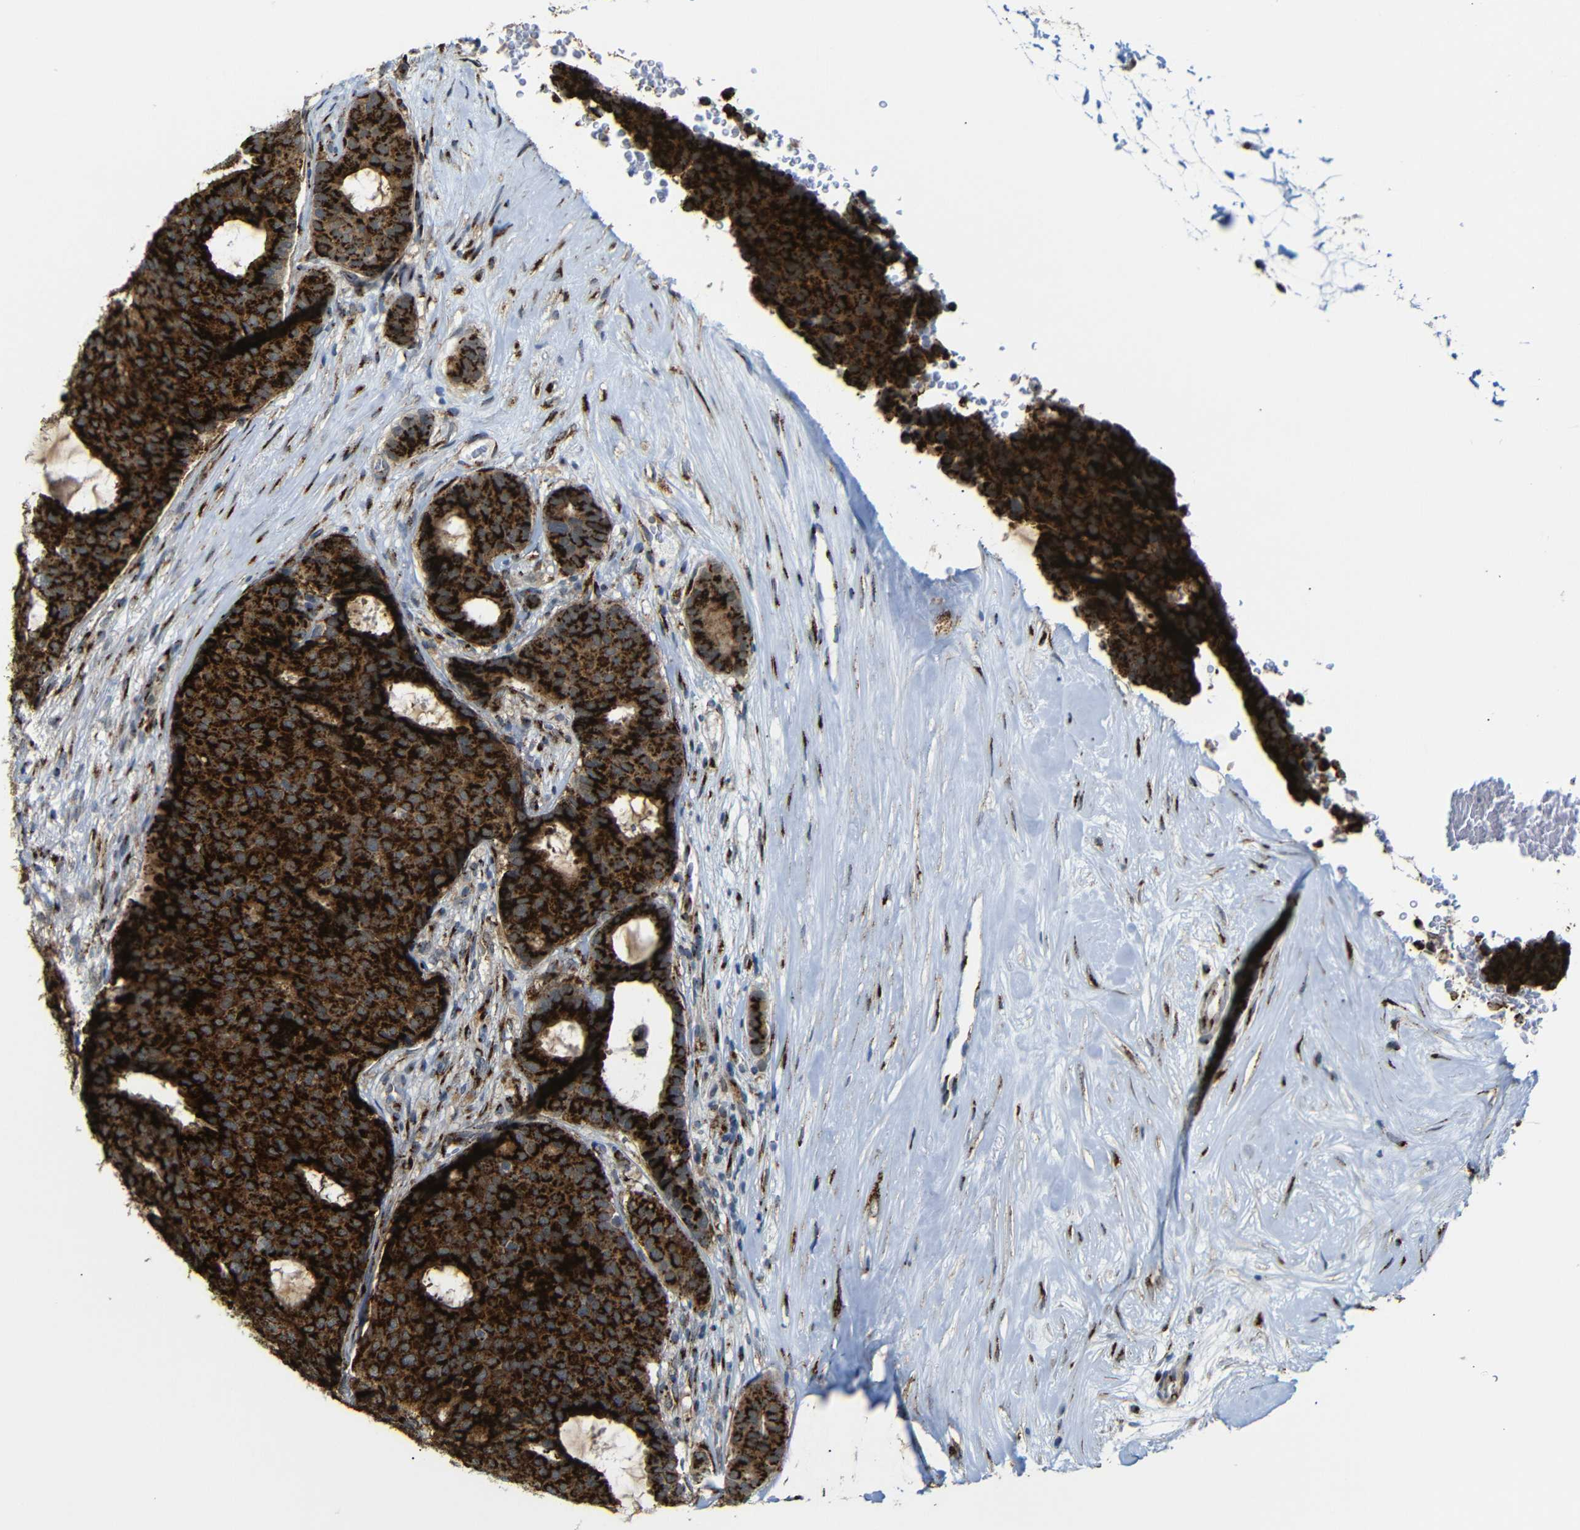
{"staining": {"intensity": "strong", "quantity": ">75%", "location": "cytoplasmic/membranous"}, "tissue": "breast cancer", "cell_type": "Tumor cells", "image_type": "cancer", "snomed": [{"axis": "morphology", "description": "Duct carcinoma"}, {"axis": "topography", "description": "Breast"}], "caption": "Immunohistochemical staining of human invasive ductal carcinoma (breast) demonstrates high levels of strong cytoplasmic/membranous positivity in about >75% of tumor cells. (IHC, brightfield microscopy, high magnification).", "gene": "TGOLN2", "patient": {"sex": "female", "age": 75}}